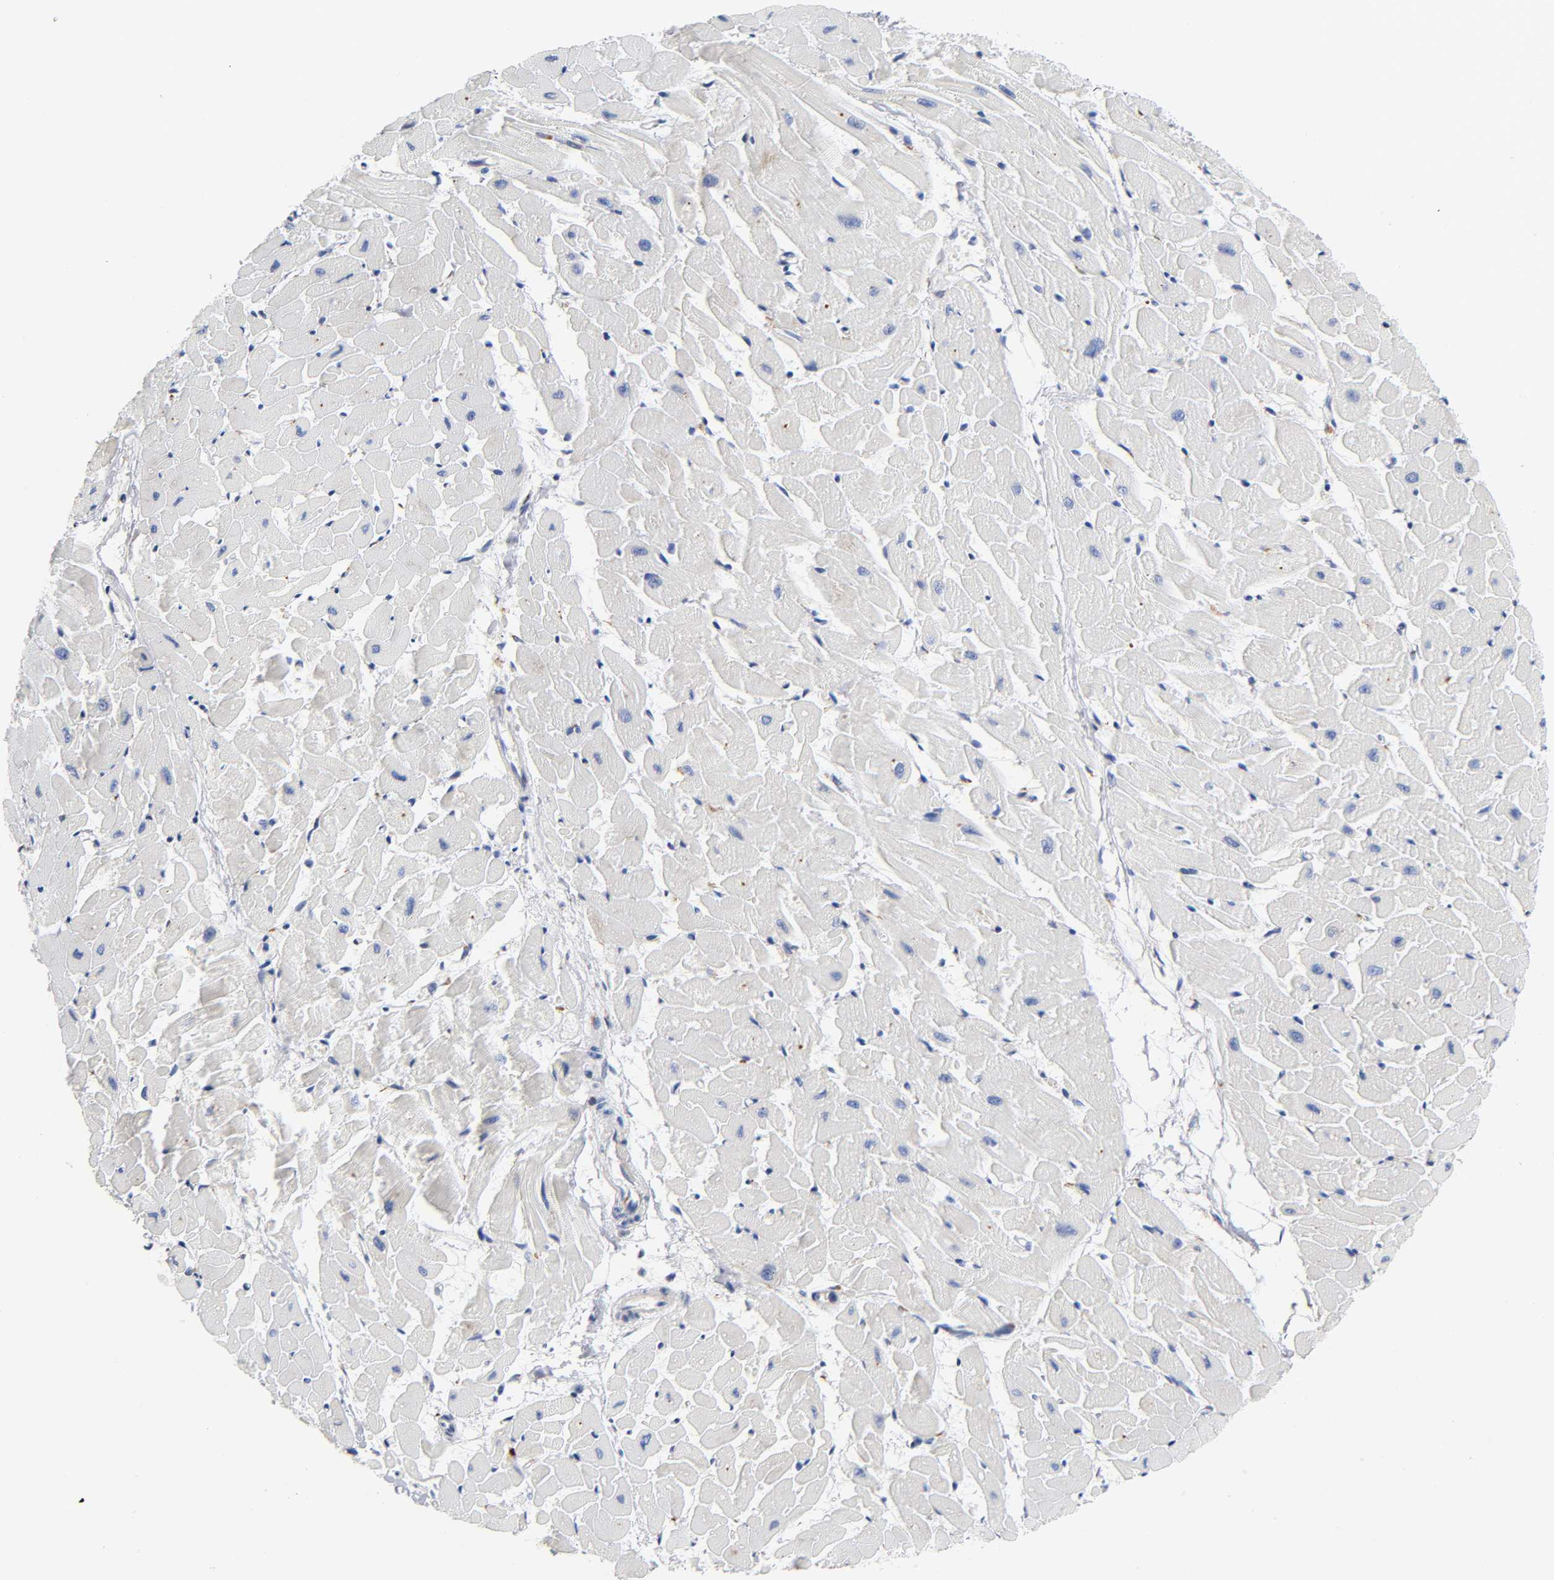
{"staining": {"intensity": "negative", "quantity": "none", "location": "none"}, "tissue": "heart muscle", "cell_type": "Cardiomyocytes", "image_type": "normal", "snomed": [{"axis": "morphology", "description": "Normal tissue, NOS"}, {"axis": "topography", "description": "Heart"}], "caption": "Heart muscle stained for a protein using IHC shows no positivity cardiomyocytes.", "gene": "REL", "patient": {"sex": "female", "age": 19}}